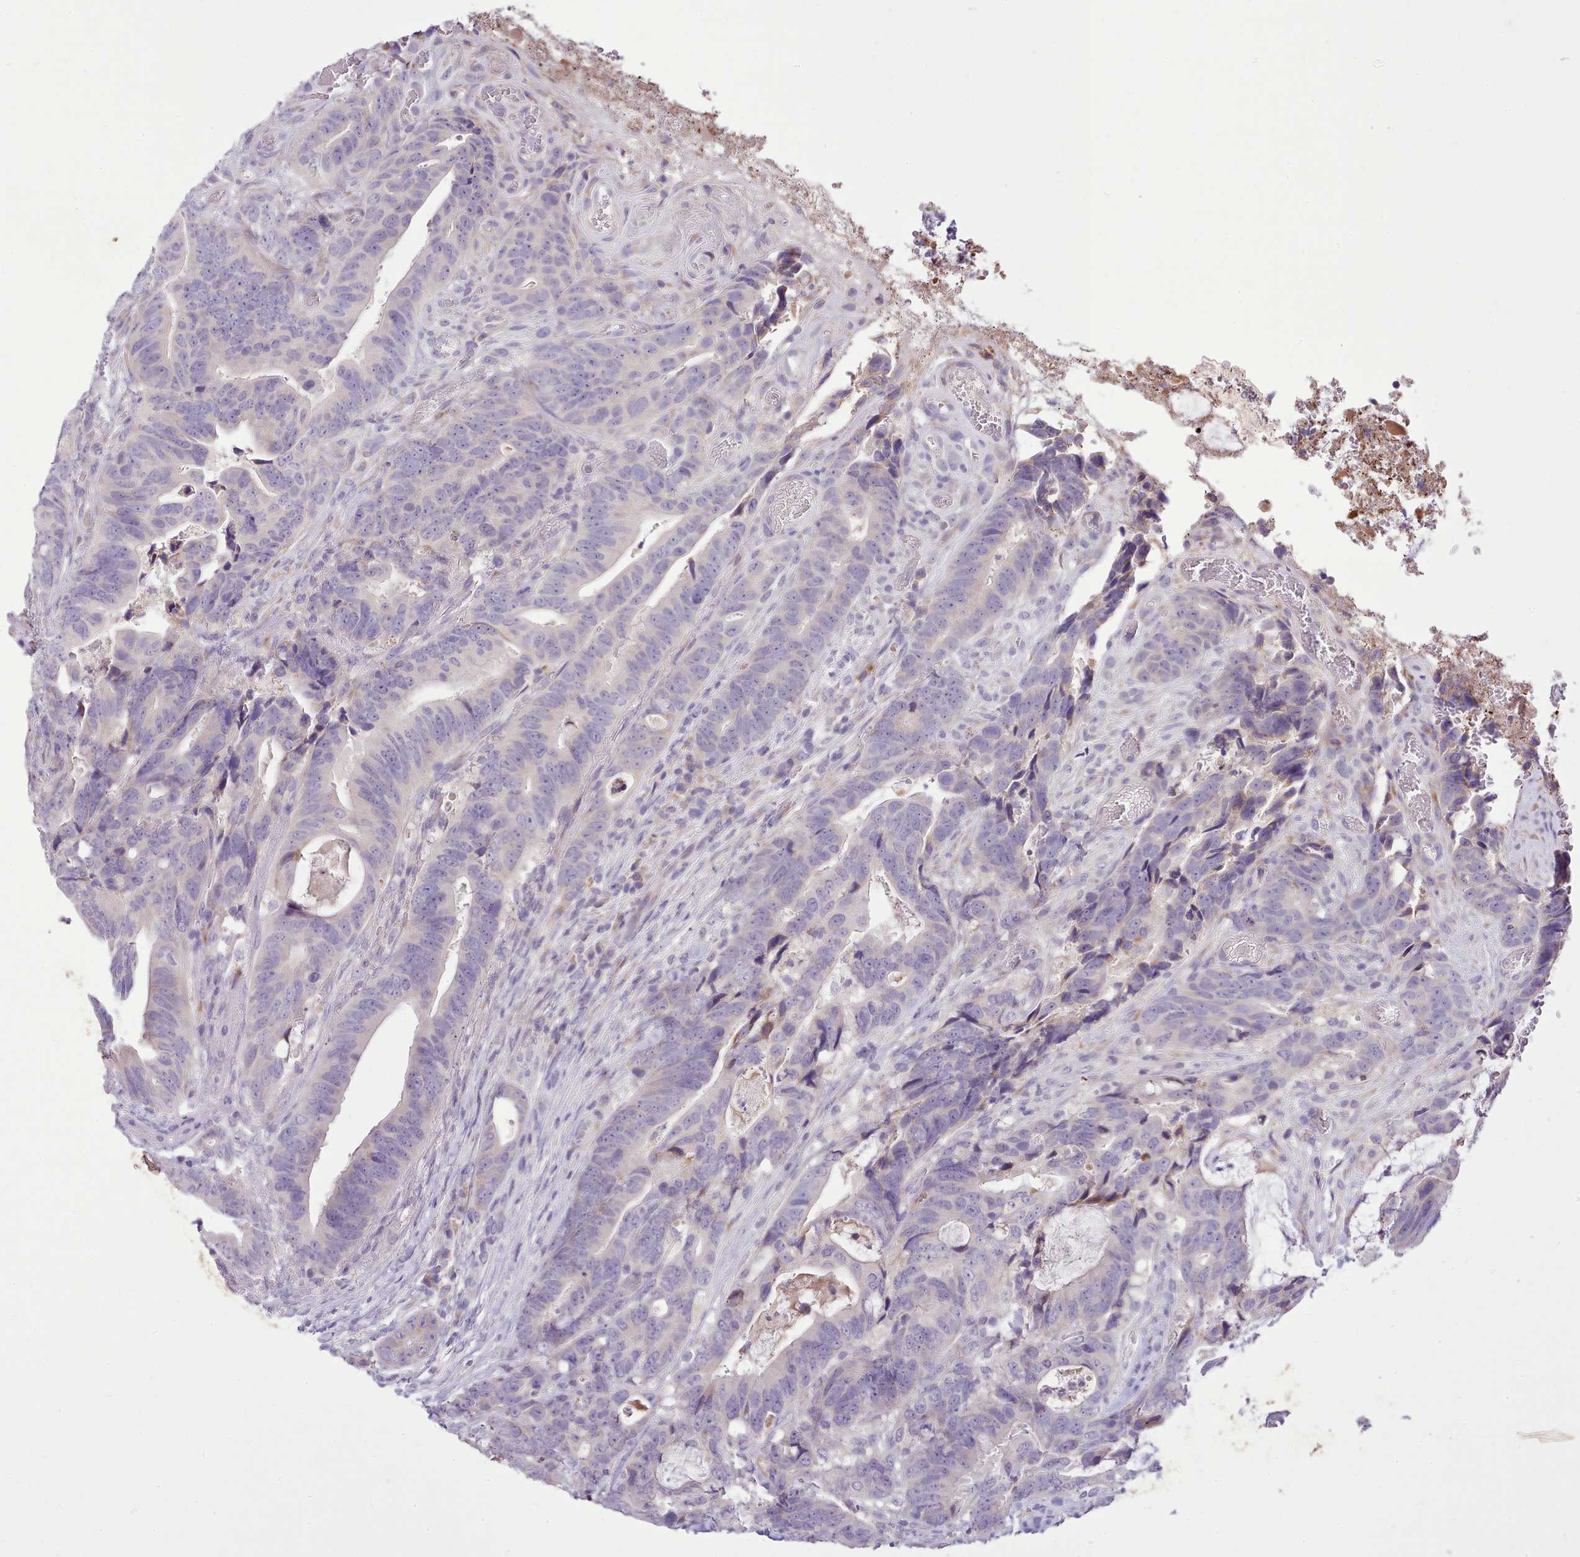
{"staining": {"intensity": "negative", "quantity": "none", "location": "none"}, "tissue": "colorectal cancer", "cell_type": "Tumor cells", "image_type": "cancer", "snomed": [{"axis": "morphology", "description": "Adenocarcinoma, NOS"}, {"axis": "topography", "description": "Colon"}], "caption": "High power microscopy micrograph of an immunohistochemistry (IHC) photomicrograph of colorectal adenocarcinoma, revealing no significant expression in tumor cells.", "gene": "FAM83E", "patient": {"sex": "female", "age": 82}}